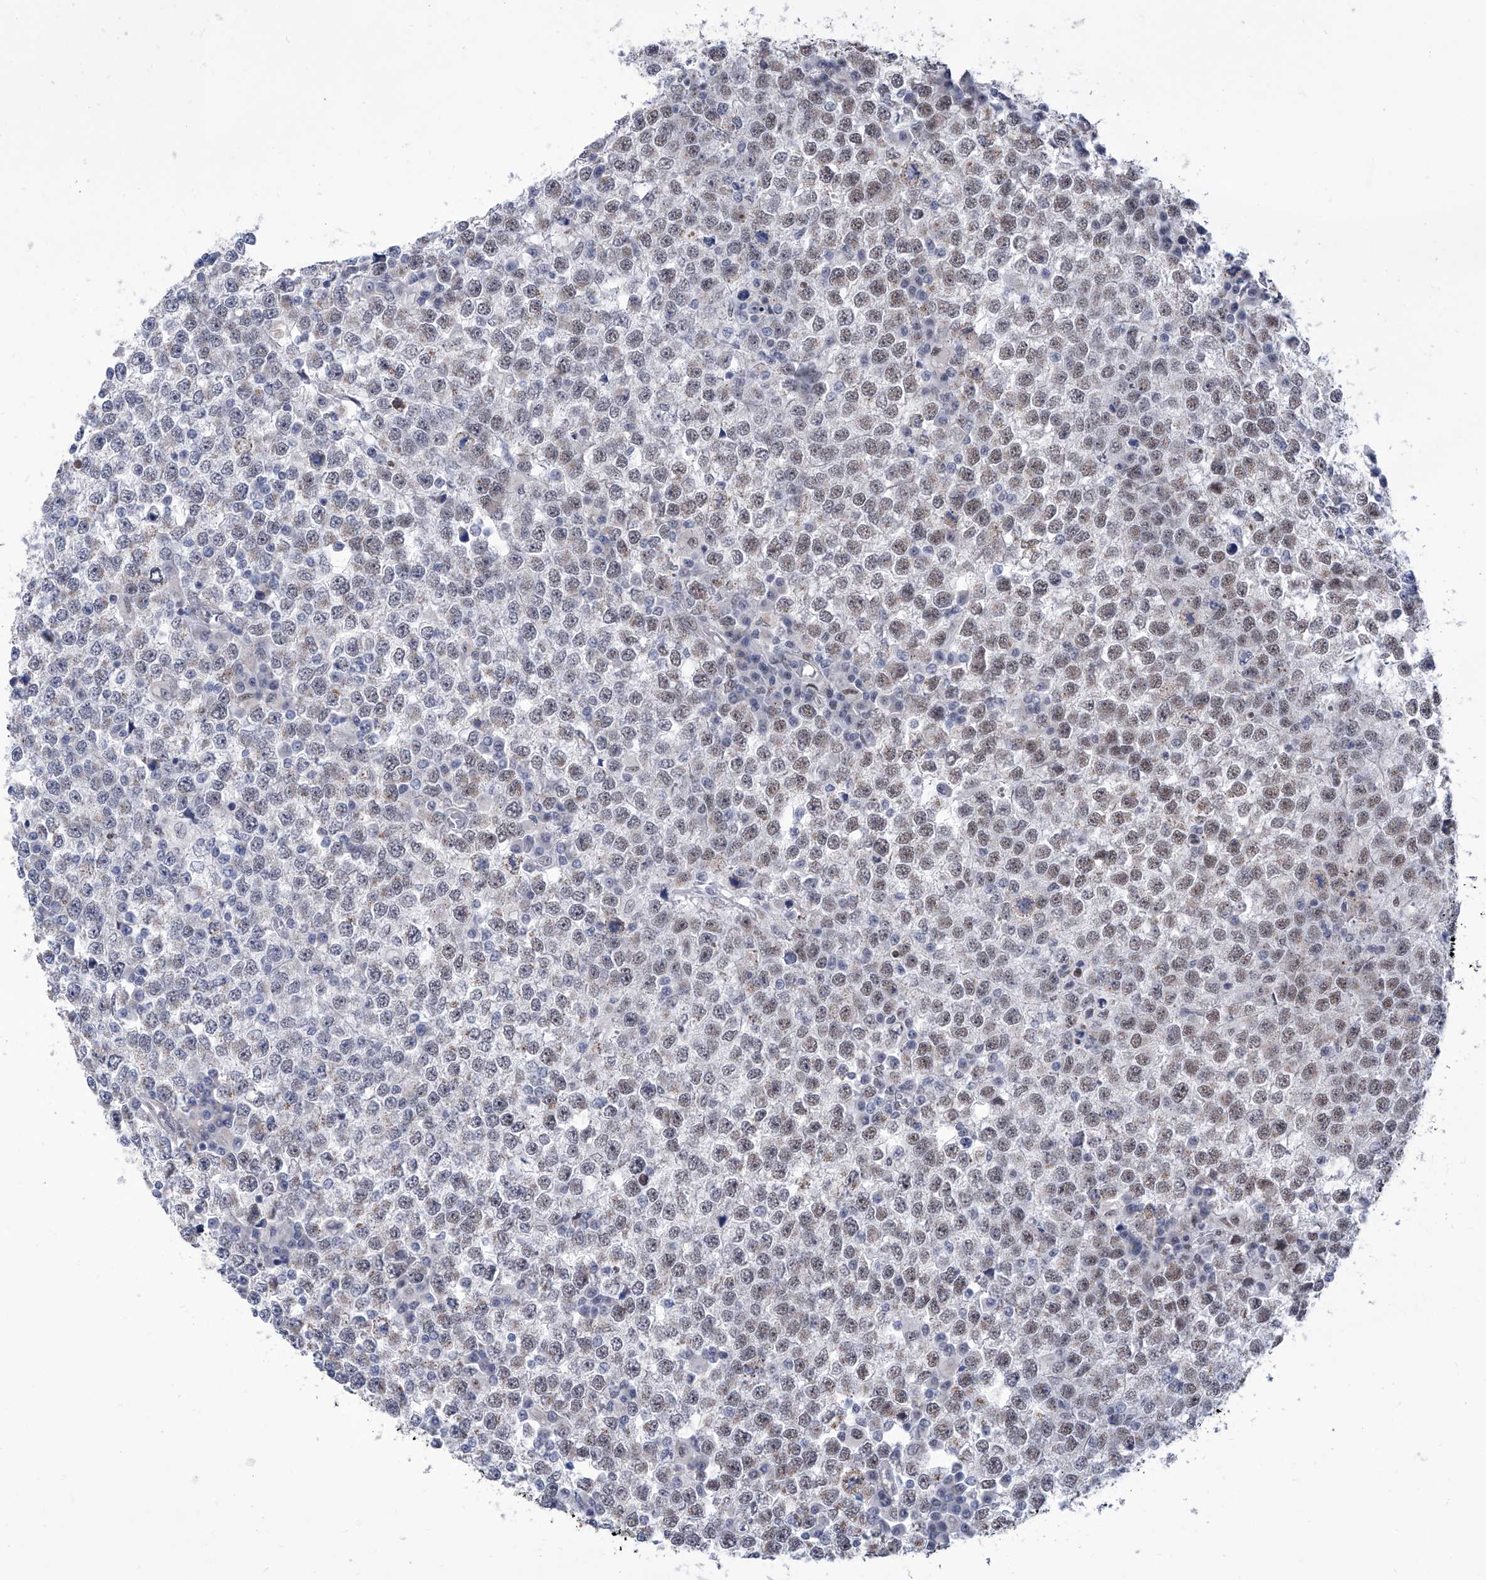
{"staining": {"intensity": "weak", "quantity": "25%-75%", "location": "nuclear"}, "tissue": "testis cancer", "cell_type": "Tumor cells", "image_type": "cancer", "snomed": [{"axis": "morphology", "description": "Seminoma, NOS"}, {"axis": "topography", "description": "Testis"}], "caption": "A low amount of weak nuclear staining is identified in approximately 25%-75% of tumor cells in seminoma (testis) tissue.", "gene": "SART1", "patient": {"sex": "male", "age": 65}}